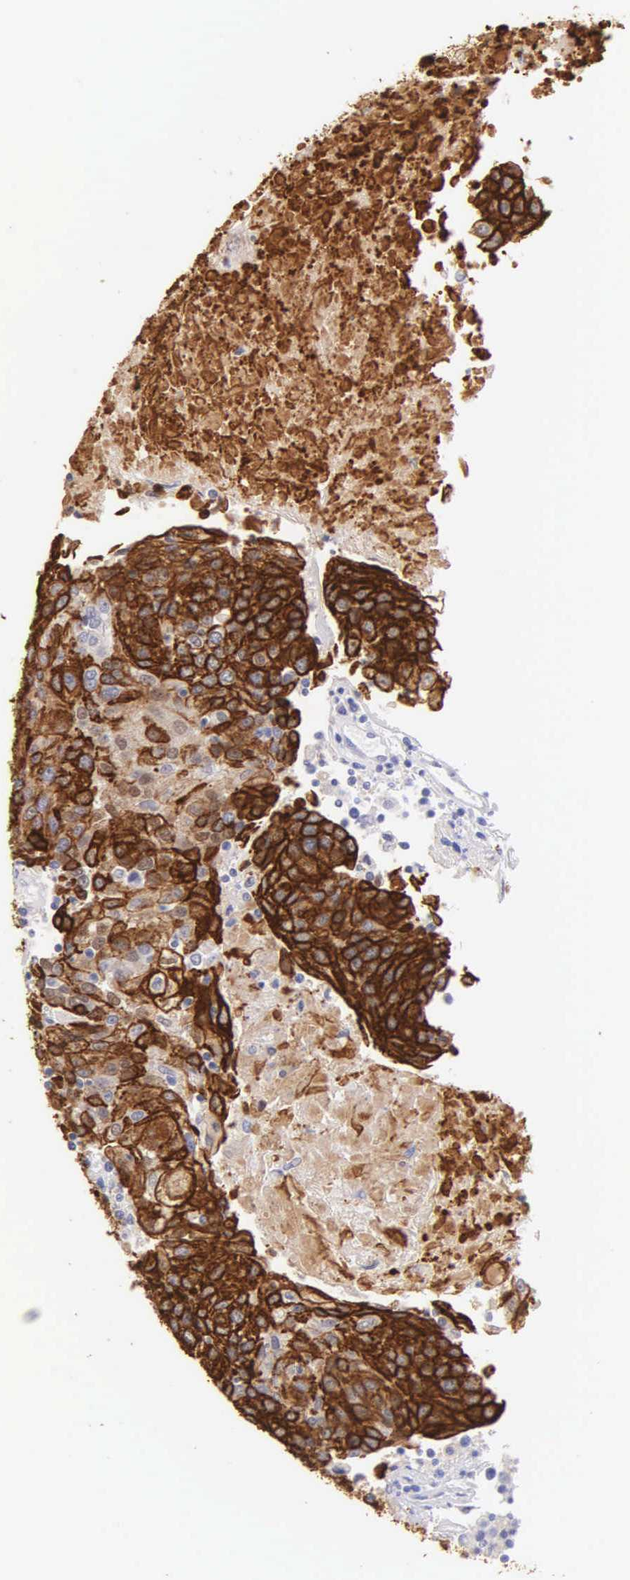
{"staining": {"intensity": "strong", "quantity": ">75%", "location": "cytoplasmic/membranous"}, "tissue": "urothelial cancer", "cell_type": "Tumor cells", "image_type": "cancer", "snomed": [{"axis": "morphology", "description": "Urothelial carcinoma, High grade"}, {"axis": "topography", "description": "Urinary bladder"}], "caption": "The immunohistochemical stain highlights strong cytoplasmic/membranous staining in tumor cells of urothelial carcinoma (high-grade) tissue.", "gene": "KRT17", "patient": {"sex": "female", "age": 85}}